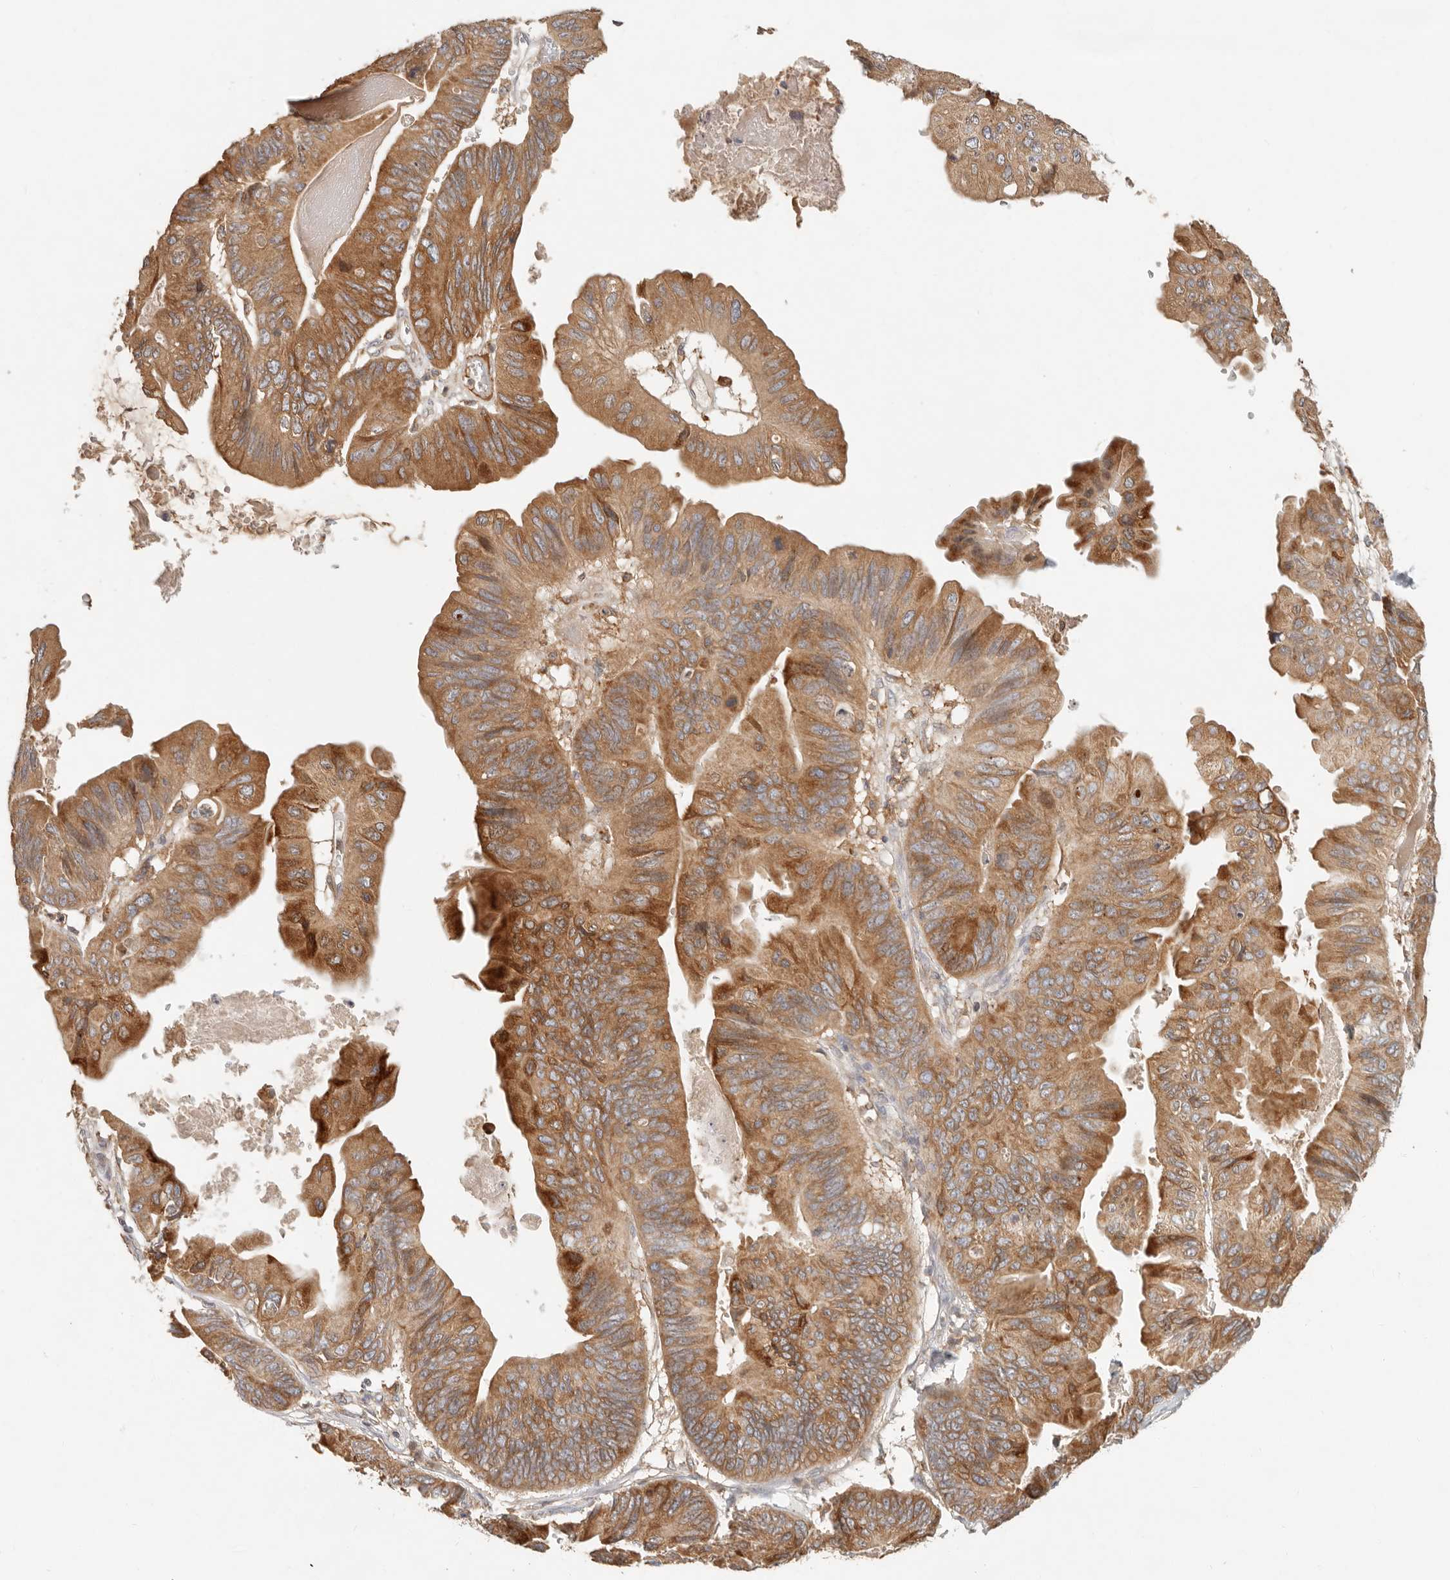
{"staining": {"intensity": "moderate", "quantity": ">75%", "location": "cytoplasmic/membranous"}, "tissue": "ovarian cancer", "cell_type": "Tumor cells", "image_type": "cancer", "snomed": [{"axis": "morphology", "description": "Cystadenocarcinoma, mucinous, NOS"}, {"axis": "topography", "description": "Ovary"}], "caption": "The image reveals a brown stain indicating the presence of a protein in the cytoplasmic/membranous of tumor cells in ovarian cancer (mucinous cystadenocarcinoma). (IHC, brightfield microscopy, high magnification).", "gene": "ARHGEF10L", "patient": {"sex": "female", "age": 61}}